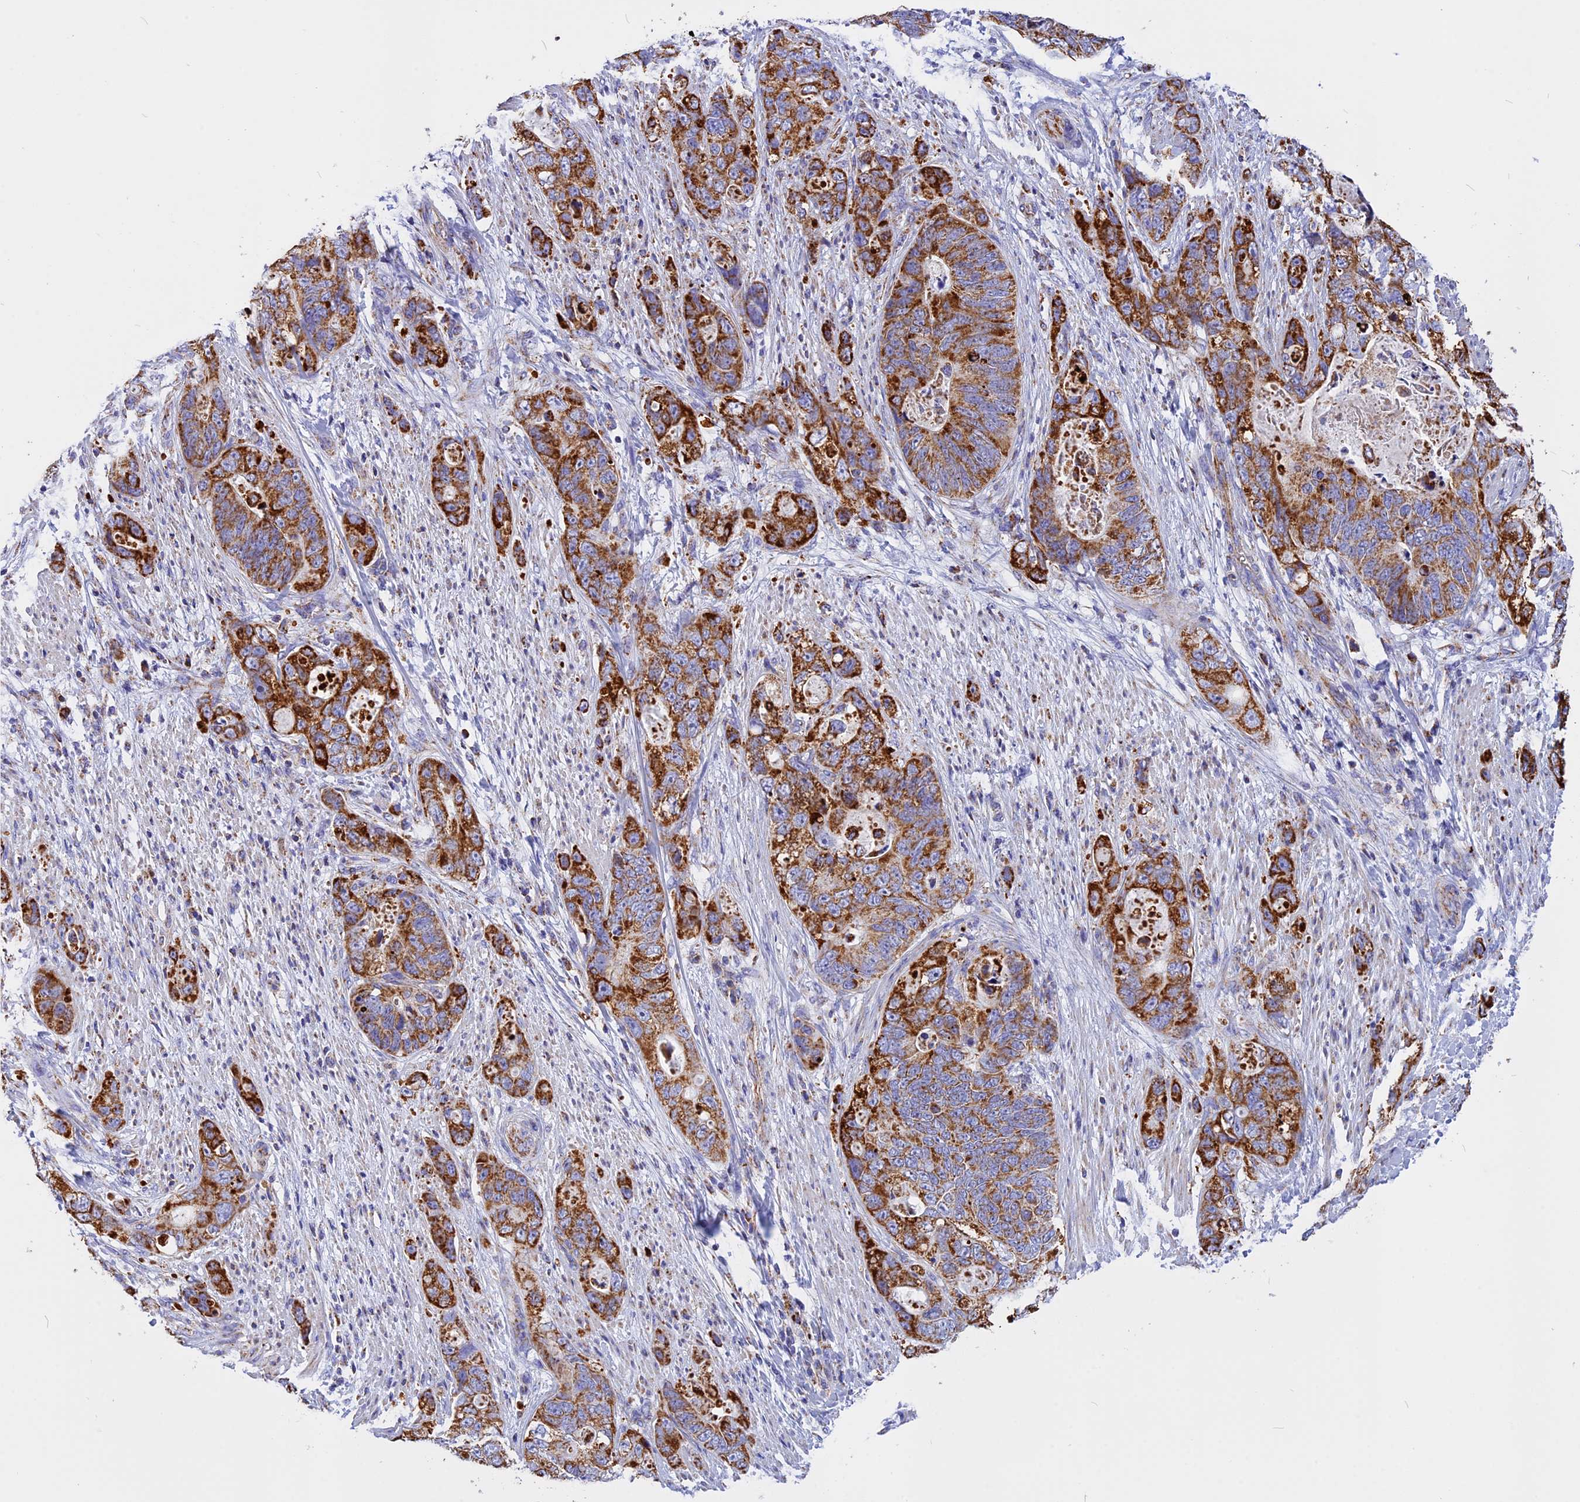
{"staining": {"intensity": "strong", "quantity": ">75%", "location": "cytoplasmic/membranous"}, "tissue": "stomach cancer", "cell_type": "Tumor cells", "image_type": "cancer", "snomed": [{"axis": "morphology", "description": "Adenocarcinoma, NOS"}, {"axis": "topography", "description": "Stomach"}], "caption": "About >75% of tumor cells in adenocarcinoma (stomach) exhibit strong cytoplasmic/membranous protein staining as visualized by brown immunohistochemical staining.", "gene": "VDAC2", "patient": {"sex": "female", "age": 89}}